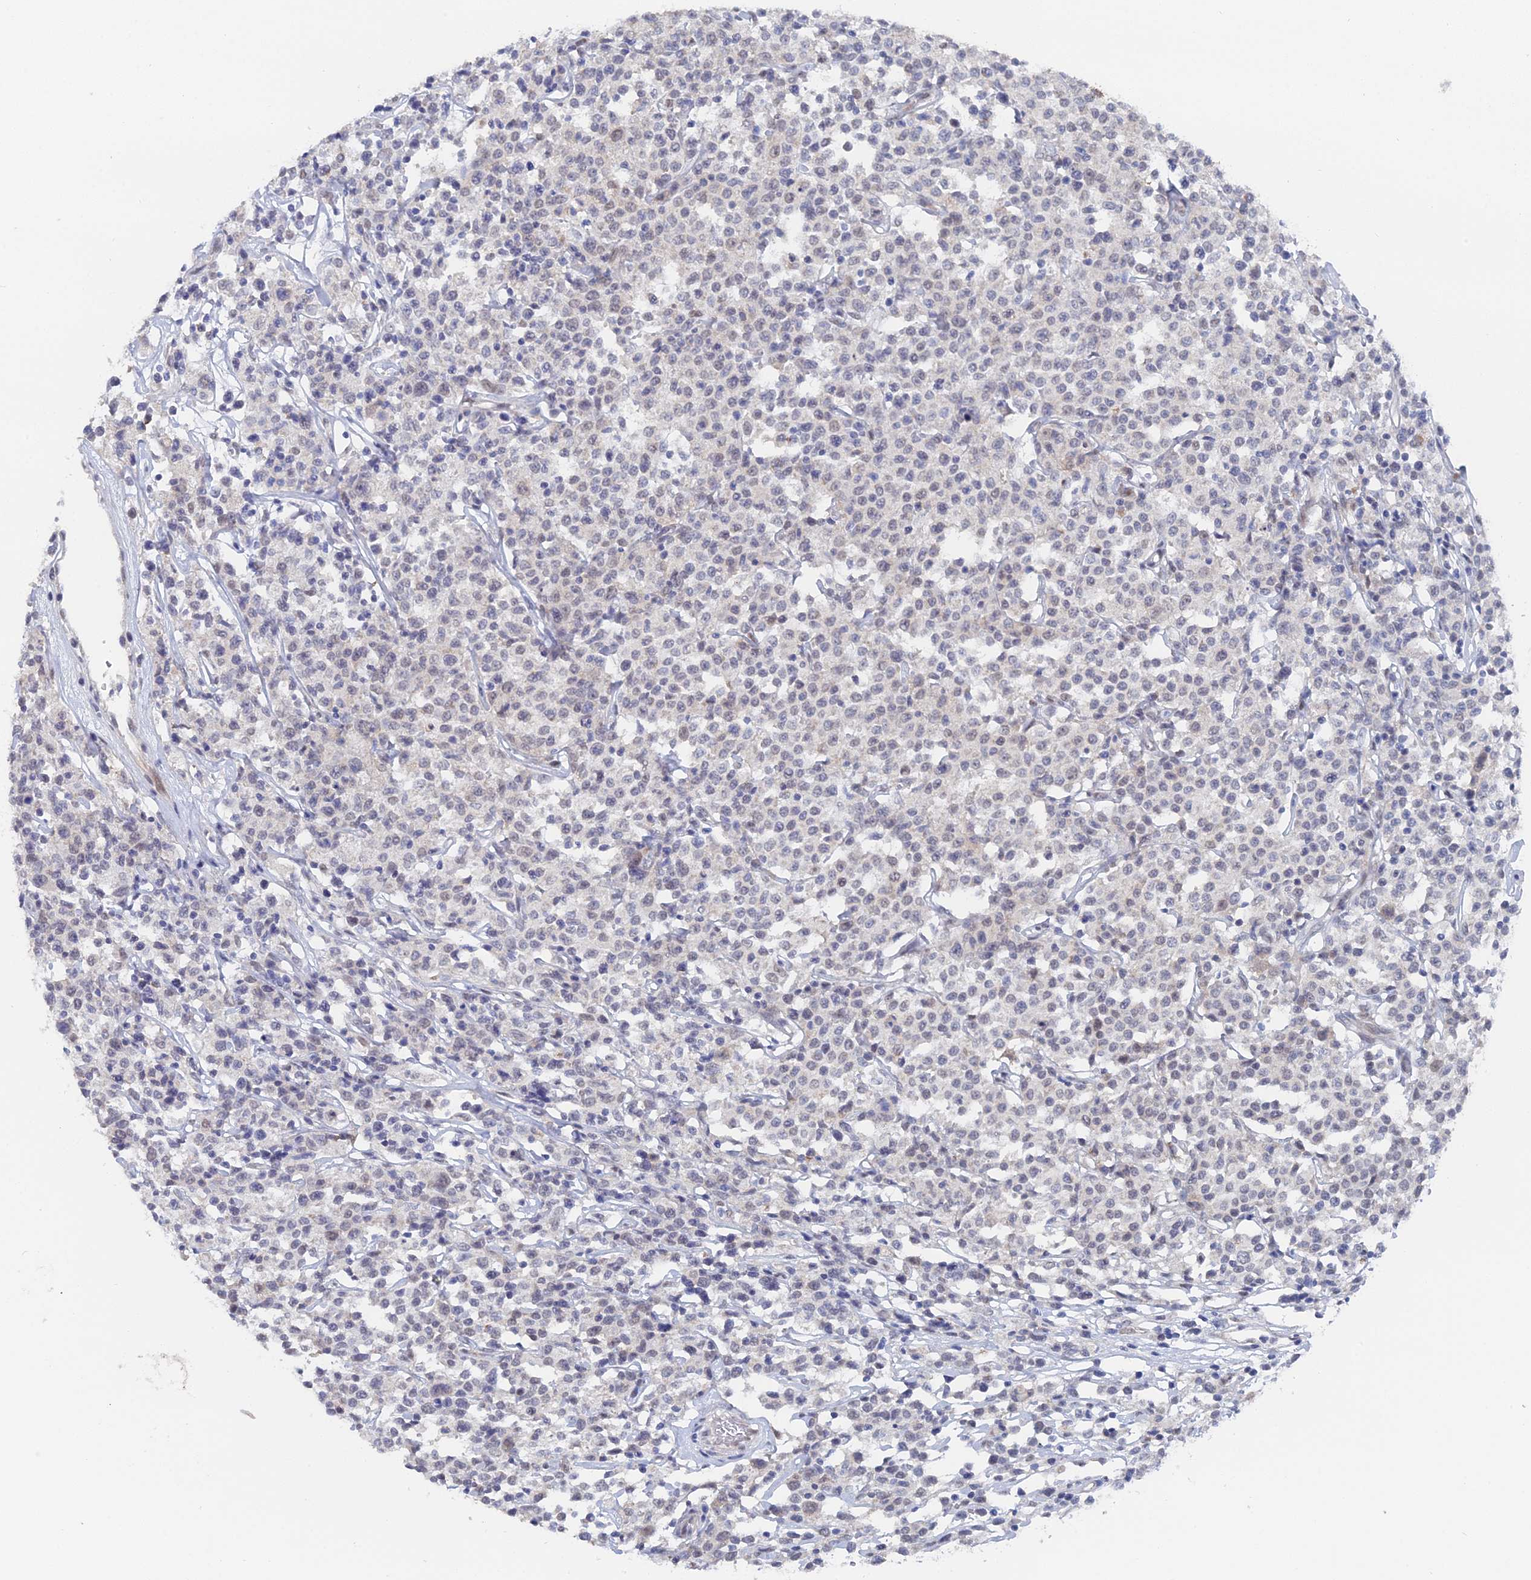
{"staining": {"intensity": "weak", "quantity": "<25%", "location": "nuclear"}, "tissue": "lymphoma", "cell_type": "Tumor cells", "image_type": "cancer", "snomed": [{"axis": "morphology", "description": "Malignant lymphoma, non-Hodgkin's type, Low grade"}, {"axis": "topography", "description": "Small intestine"}], "caption": "This is a histopathology image of IHC staining of lymphoma, which shows no positivity in tumor cells.", "gene": "THAP4", "patient": {"sex": "female", "age": 59}}